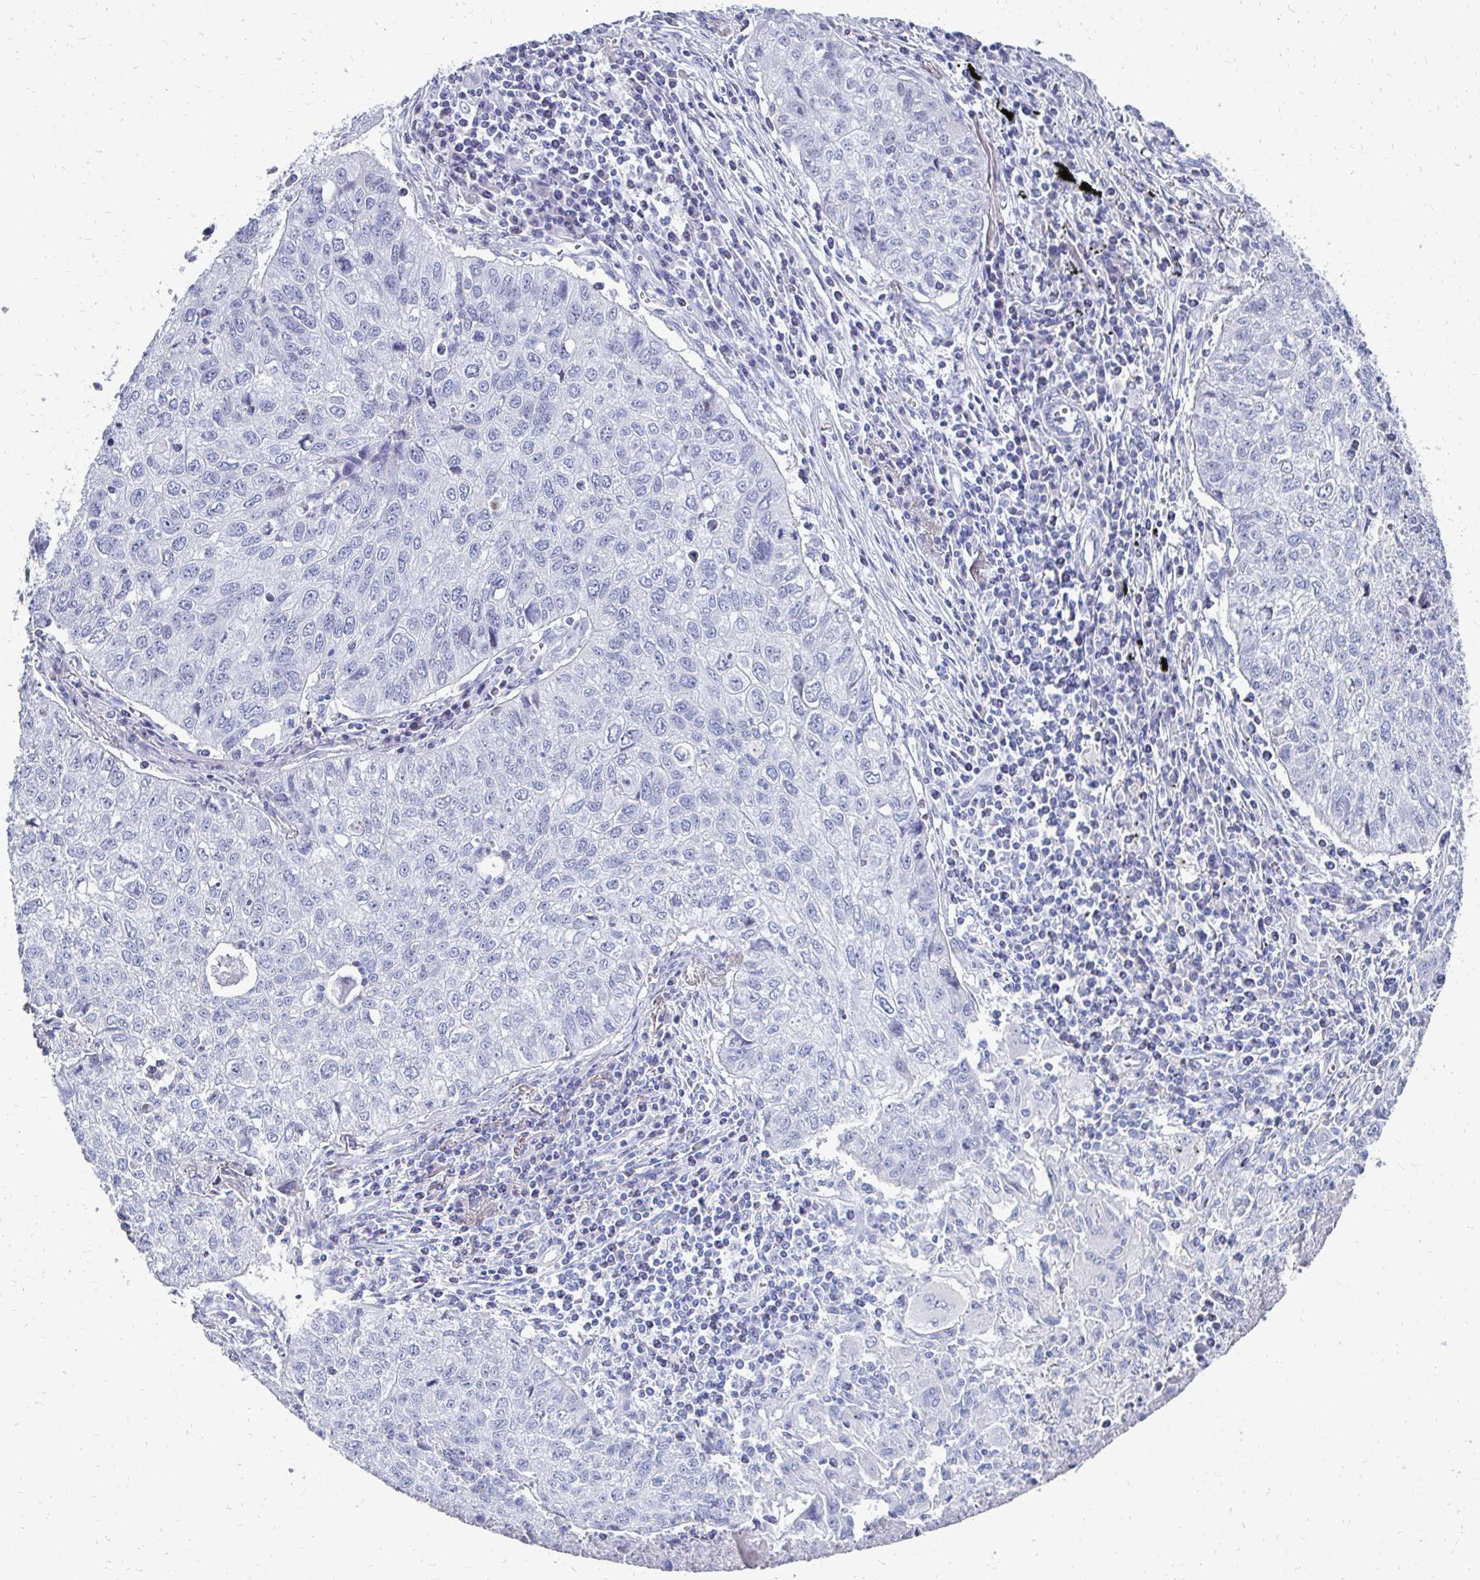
{"staining": {"intensity": "negative", "quantity": "none", "location": "none"}, "tissue": "lung cancer", "cell_type": "Tumor cells", "image_type": "cancer", "snomed": [{"axis": "morphology", "description": "Normal morphology"}, {"axis": "morphology", "description": "Aneuploidy"}, {"axis": "morphology", "description": "Squamous cell carcinoma, NOS"}, {"axis": "topography", "description": "Lymph node"}, {"axis": "topography", "description": "Lung"}], "caption": "Lung cancer (squamous cell carcinoma) stained for a protein using IHC shows no positivity tumor cells.", "gene": "SYCP3", "patient": {"sex": "female", "age": 76}}